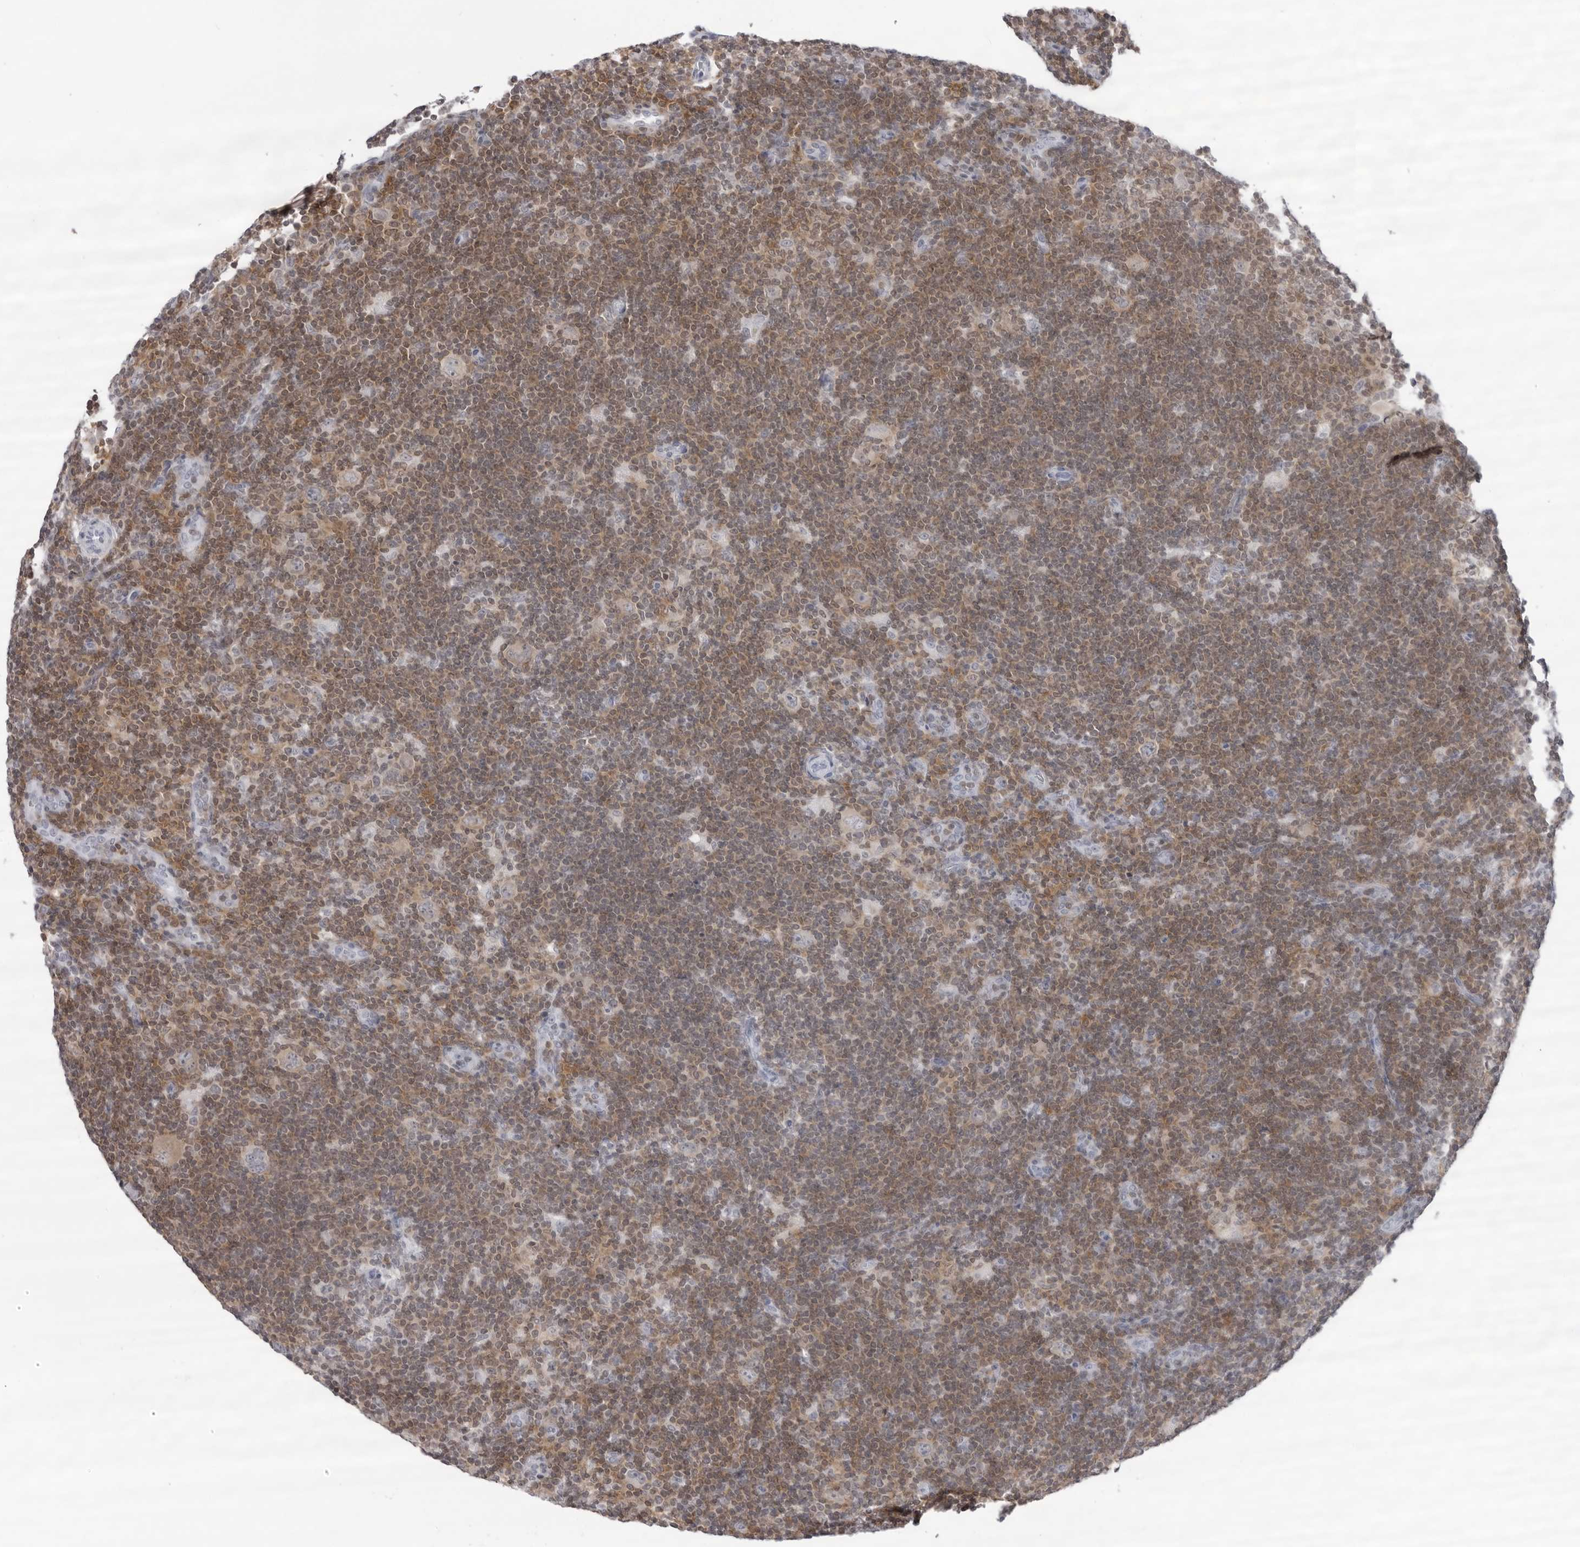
{"staining": {"intensity": "moderate", "quantity": "25%-75%", "location": "cytoplasmic/membranous,nuclear"}, "tissue": "lymphoma", "cell_type": "Tumor cells", "image_type": "cancer", "snomed": [{"axis": "morphology", "description": "Hodgkin's disease, NOS"}, {"axis": "topography", "description": "Lymph node"}], "caption": "Protein staining demonstrates moderate cytoplasmic/membranous and nuclear staining in approximately 25%-75% of tumor cells in lymphoma. Nuclei are stained in blue.", "gene": "FMNL1", "patient": {"sex": "female", "age": 57}}